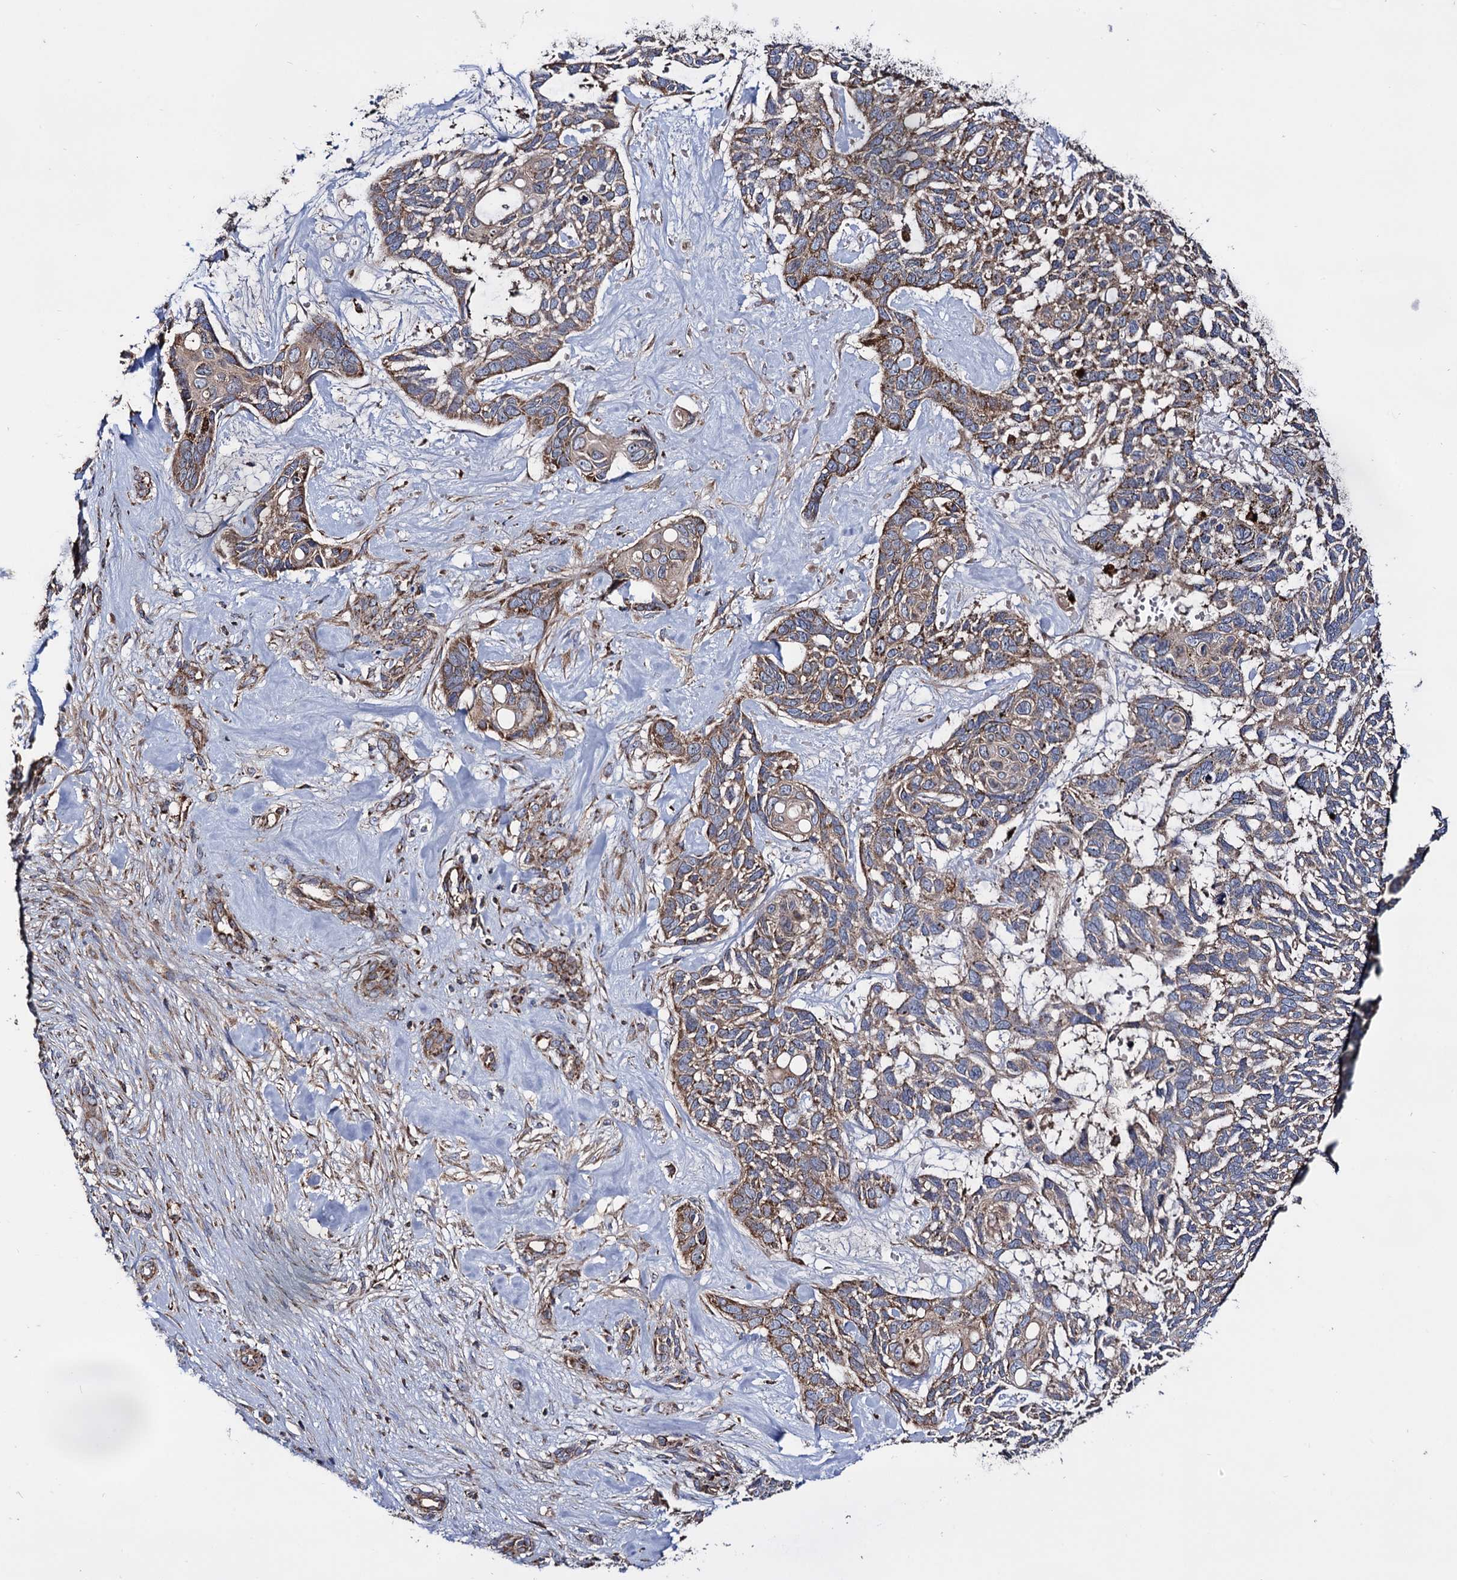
{"staining": {"intensity": "moderate", "quantity": ">75%", "location": "cytoplasmic/membranous"}, "tissue": "skin cancer", "cell_type": "Tumor cells", "image_type": "cancer", "snomed": [{"axis": "morphology", "description": "Basal cell carcinoma"}, {"axis": "topography", "description": "Skin"}], "caption": "Tumor cells display moderate cytoplasmic/membranous positivity in about >75% of cells in skin basal cell carcinoma. (Brightfield microscopy of DAB IHC at high magnification).", "gene": "IQCH", "patient": {"sex": "male", "age": 88}}